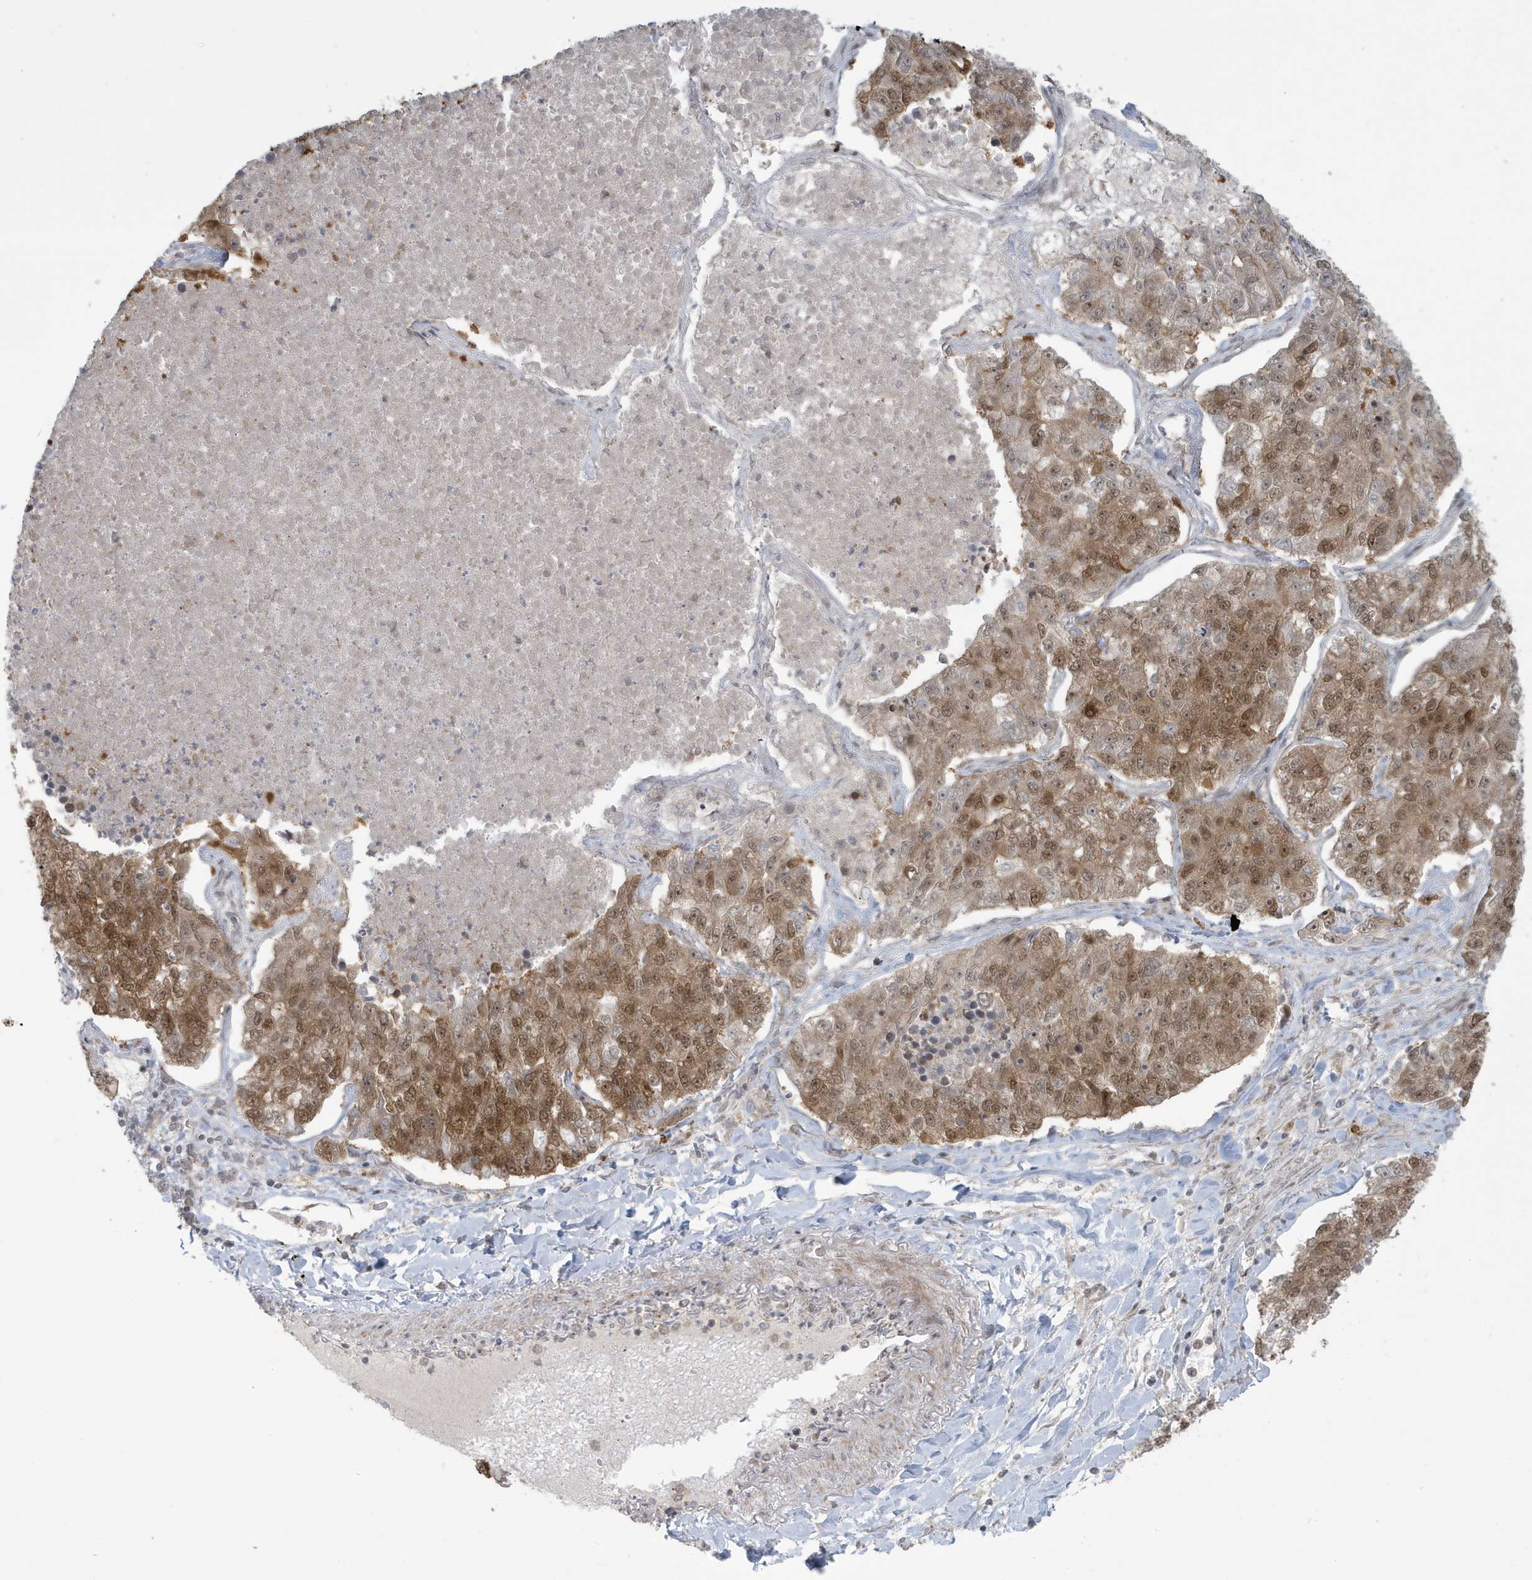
{"staining": {"intensity": "moderate", "quantity": ">75%", "location": "cytoplasmic/membranous,nuclear"}, "tissue": "lung cancer", "cell_type": "Tumor cells", "image_type": "cancer", "snomed": [{"axis": "morphology", "description": "Adenocarcinoma, NOS"}, {"axis": "topography", "description": "Lung"}], "caption": "Lung cancer was stained to show a protein in brown. There is medium levels of moderate cytoplasmic/membranous and nuclear staining in approximately >75% of tumor cells.", "gene": "C1orf52", "patient": {"sex": "male", "age": 49}}